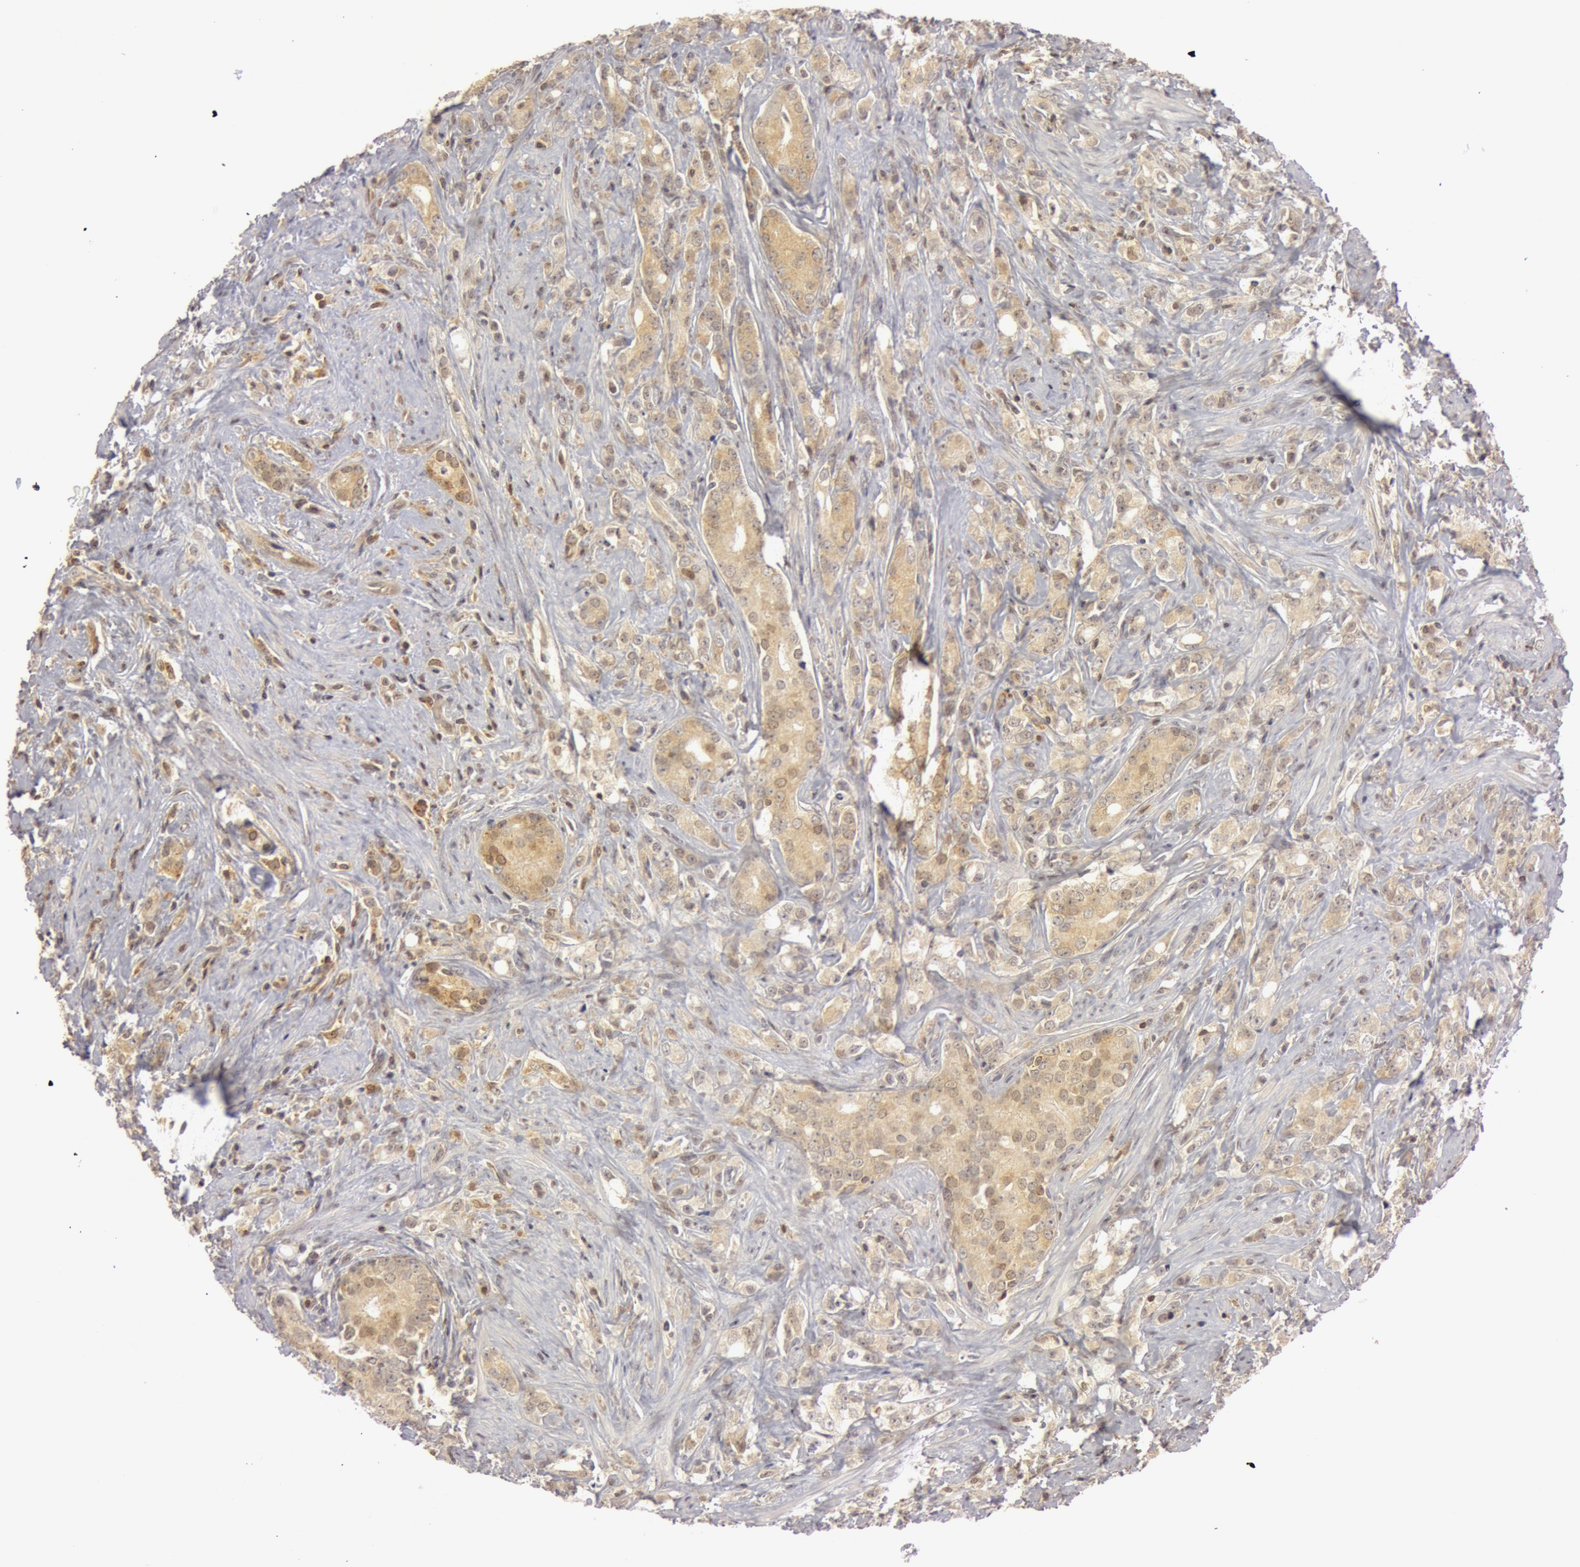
{"staining": {"intensity": "negative", "quantity": "none", "location": "none"}, "tissue": "prostate cancer", "cell_type": "Tumor cells", "image_type": "cancer", "snomed": [{"axis": "morphology", "description": "Adenocarcinoma, Medium grade"}, {"axis": "topography", "description": "Prostate"}], "caption": "Tumor cells show no significant protein positivity in prostate adenocarcinoma (medium-grade).", "gene": "OASL", "patient": {"sex": "male", "age": 59}}